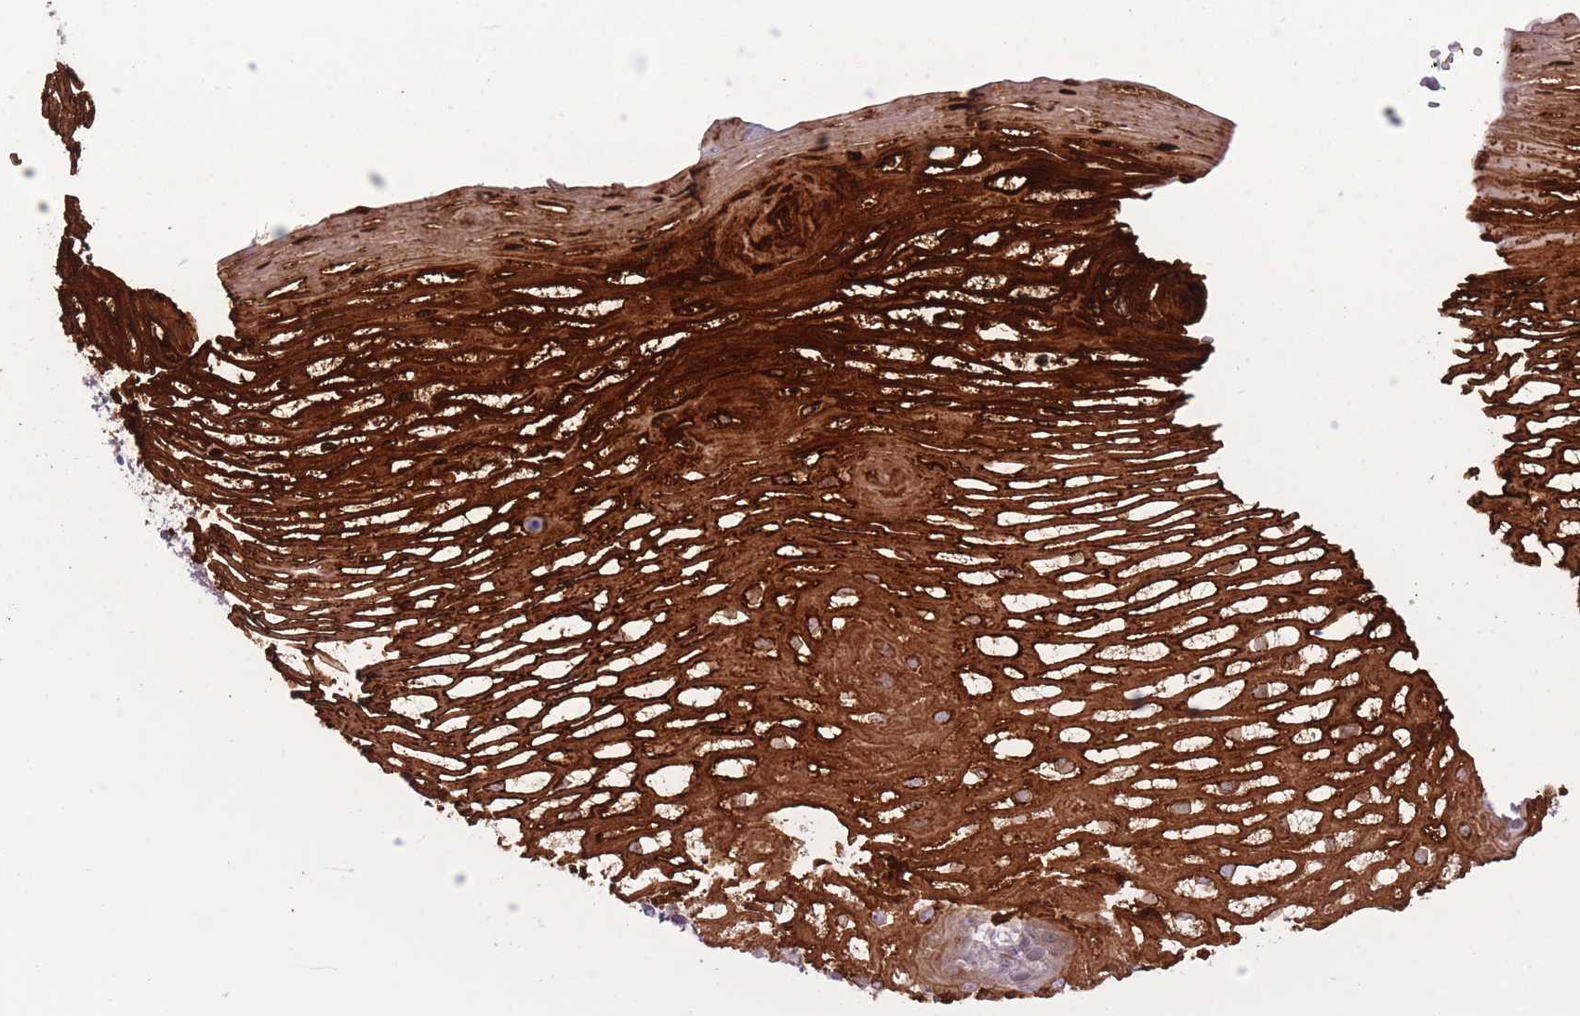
{"staining": {"intensity": "strong", "quantity": "<25%", "location": "cytoplasmic/membranous"}, "tissue": "esophagus", "cell_type": "Squamous epithelial cells", "image_type": "normal", "snomed": [{"axis": "morphology", "description": "Normal tissue, NOS"}, {"axis": "topography", "description": "Esophagus"}], "caption": "Immunohistochemistry (IHC) (DAB) staining of unremarkable esophagus exhibits strong cytoplasmic/membranous protein expression in about <25% of squamous epithelial cells. (brown staining indicates protein expression, while blue staining denotes nuclei).", "gene": "ZBED5", "patient": {"sex": "male", "age": 69}}